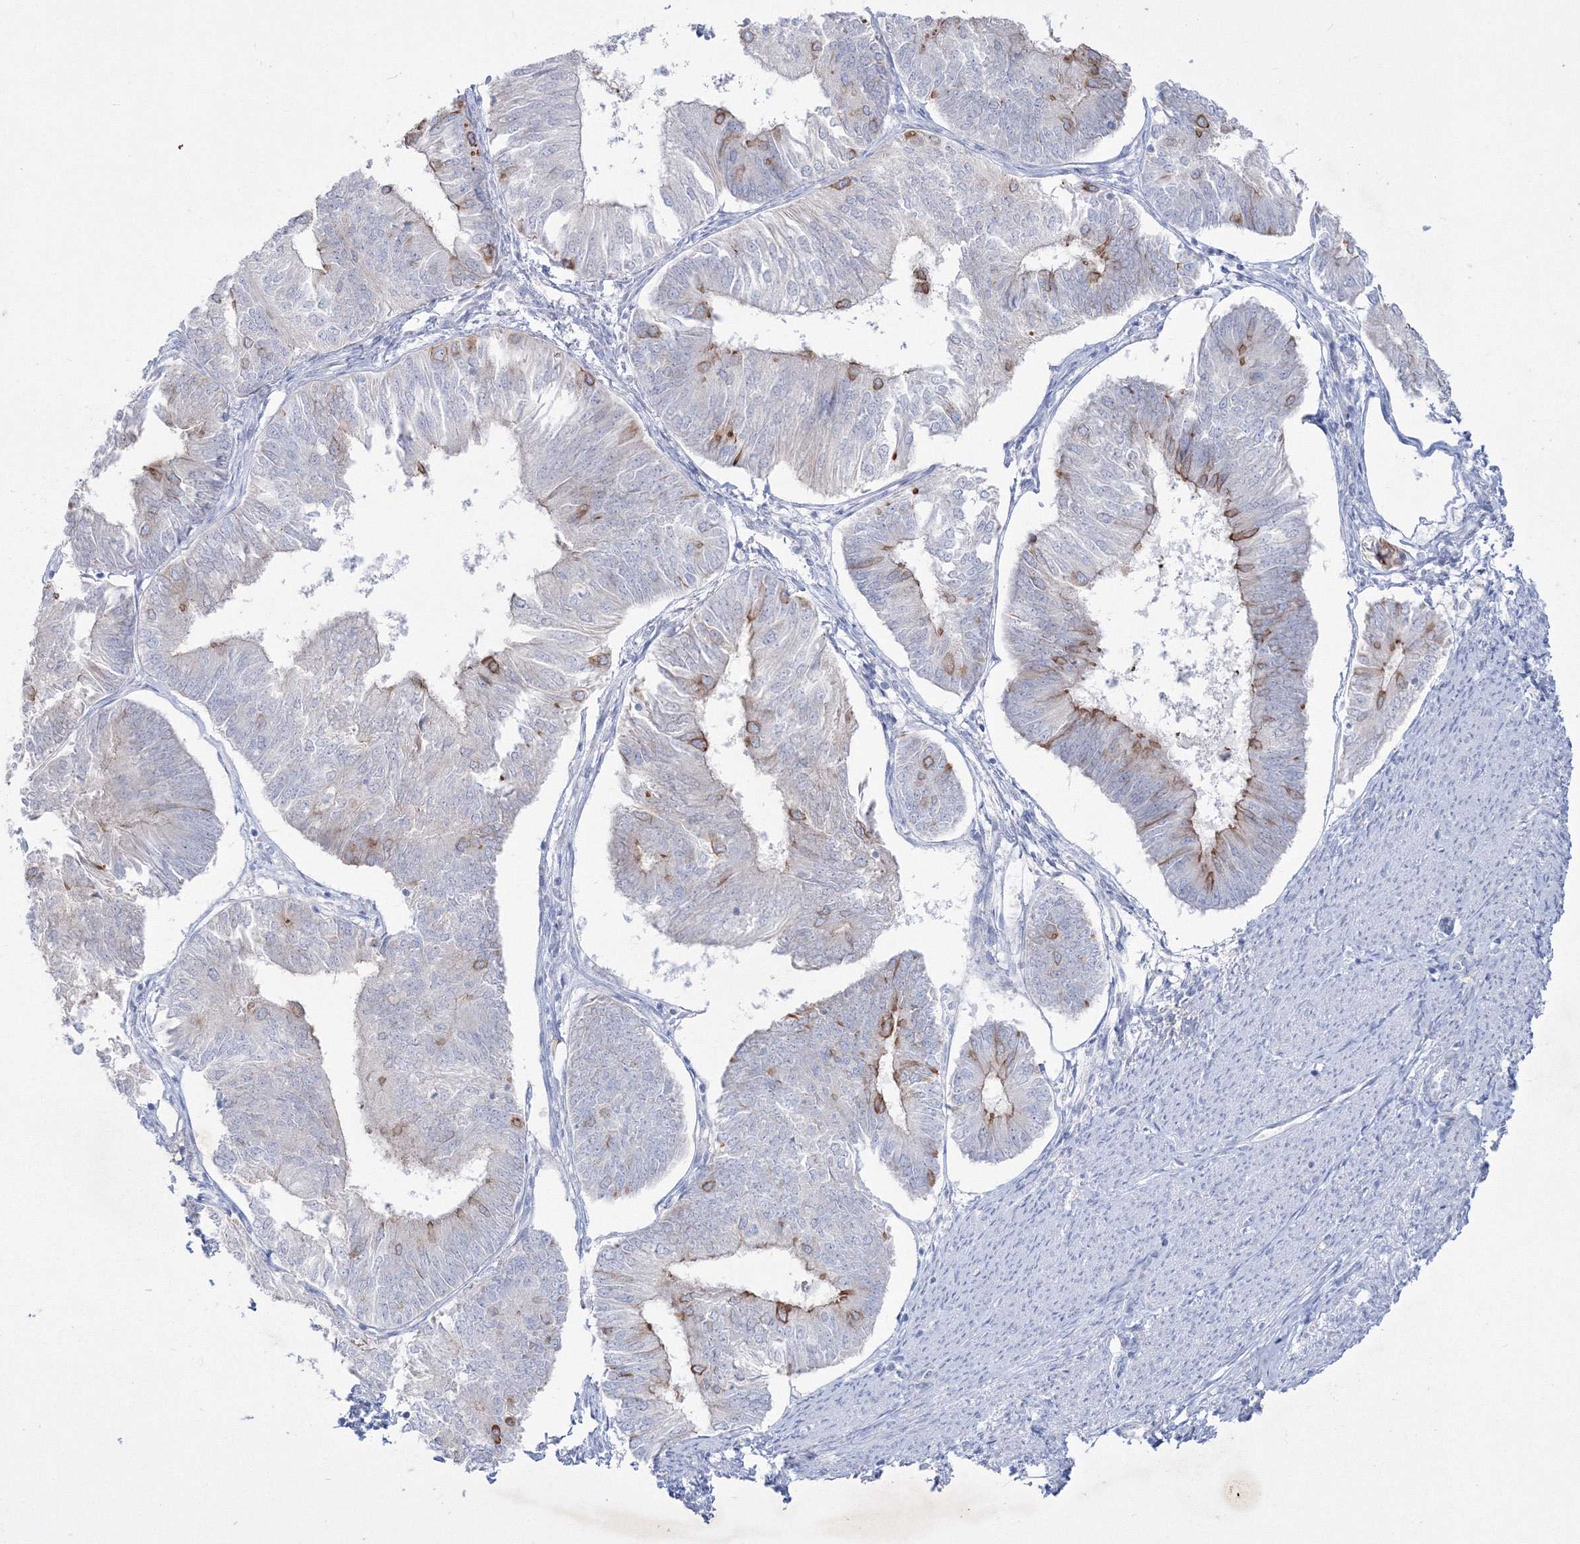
{"staining": {"intensity": "strong", "quantity": "<25%", "location": "cytoplasmic/membranous"}, "tissue": "endometrial cancer", "cell_type": "Tumor cells", "image_type": "cancer", "snomed": [{"axis": "morphology", "description": "Adenocarcinoma, NOS"}, {"axis": "topography", "description": "Endometrium"}], "caption": "Endometrial adenocarcinoma stained with immunohistochemistry reveals strong cytoplasmic/membranous staining in about <25% of tumor cells. (Stains: DAB in brown, nuclei in blue, Microscopy: brightfield microscopy at high magnification).", "gene": "TMEM139", "patient": {"sex": "female", "age": 58}}